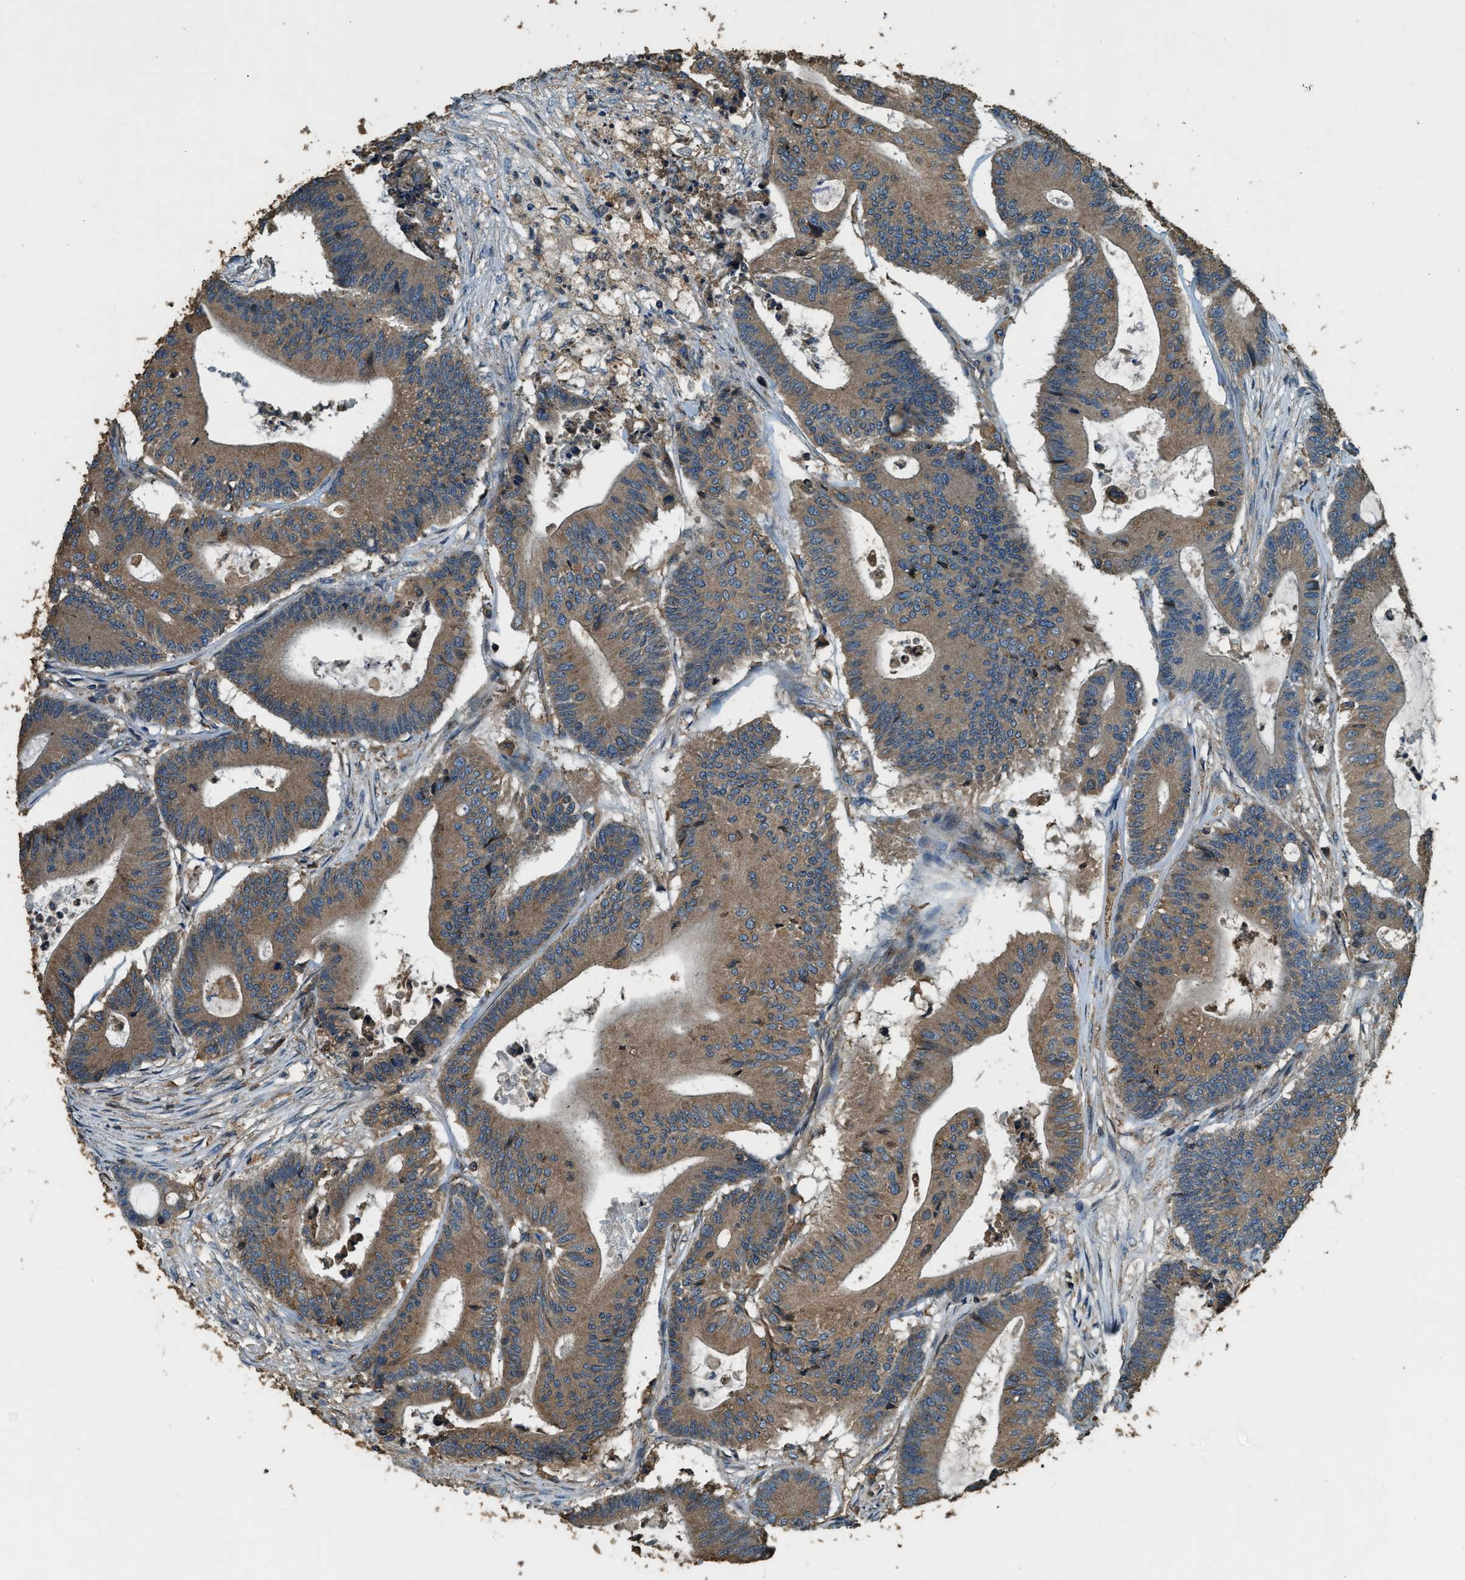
{"staining": {"intensity": "moderate", "quantity": ">75%", "location": "cytoplasmic/membranous"}, "tissue": "colorectal cancer", "cell_type": "Tumor cells", "image_type": "cancer", "snomed": [{"axis": "morphology", "description": "Adenocarcinoma, NOS"}, {"axis": "topography", "description": "Colon"}], "caption": "A micrograph of colorectal cancer stained for a protein exhibits moderate cytoplasmic/membranous brown staining in tumor cells.", "gene": "ERGIC1", "patient": {"sex": "female", "age": 84}}